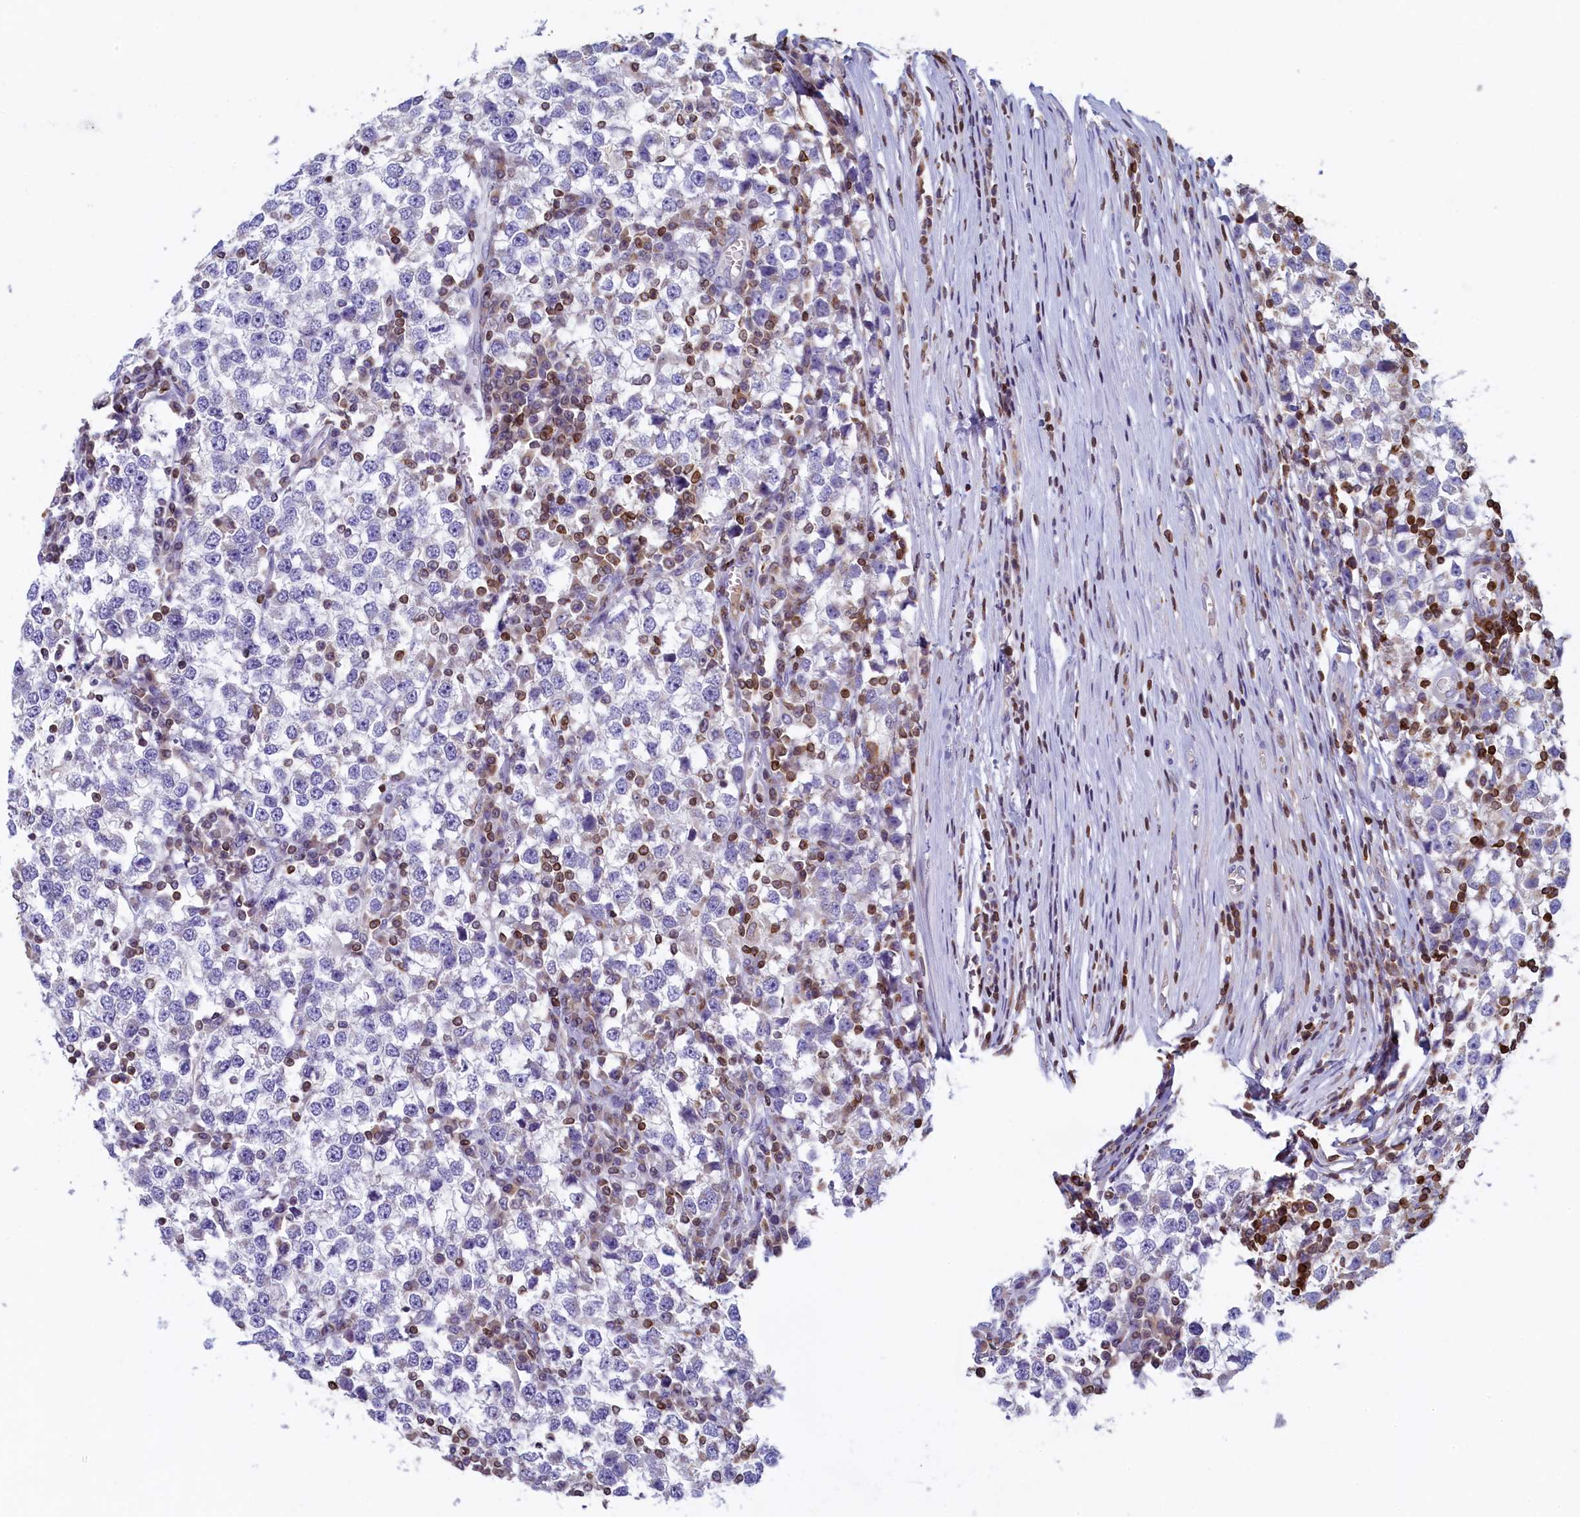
{"staining": {"intensity": "negative", "quantity": "none", "location": "none"}, "tissue": "testis cancer", "cell_type": "Tumor cells", "image_type": "cancer", "snomed": [{"axis": "morphology", "description": "Seminoma, NOS"}, {"axis": "topography", "description": "Testis"}], "caption": "DAB immunohistochemical staining of human seminoma (testis) demonstrates no significant staining in tumor cells.", "gene": "TRAF3IP3", "patient": {"sex": "male", "age": 65}}